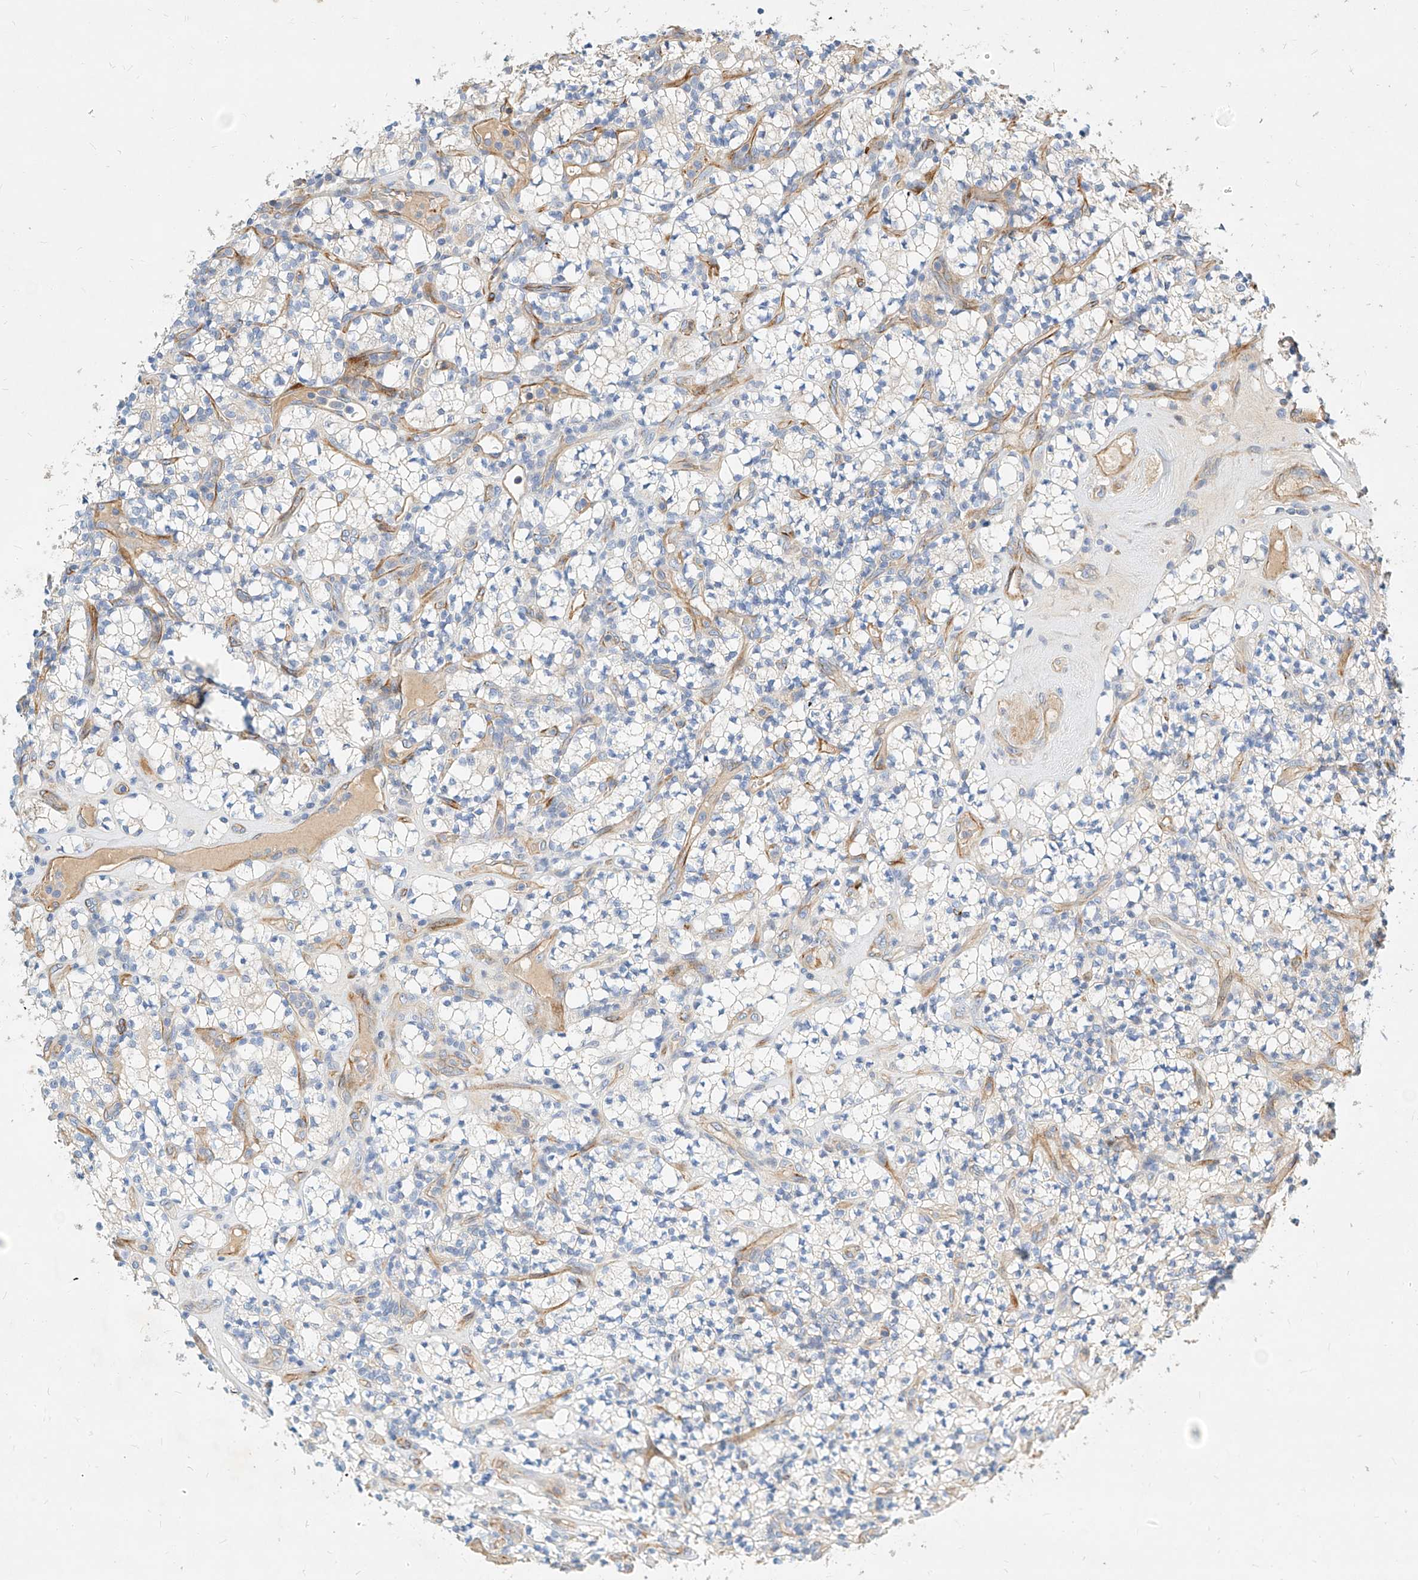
{"staining": {"intensity": "negative", "quantity": "none", "location": "none"}, "tissue": "renal cancer", "cell_type": "Tumor cells", "image_type": "cancer", "snomed": [{"axis": "morphology", "description": "Adenocarcinoma, NOS"}, {"axis": "topography", "description": "Kidney"}], "caption": "Immunohistochemistry photomicrograph of neoplastic tissue: renal adenocarcinoma stained with DAB (3,3'-diaminobenzidine) shows no significant protein staining in tumor cells.", "gene": "KCNH5", "patient": {"sex": "male", "age": 77}}